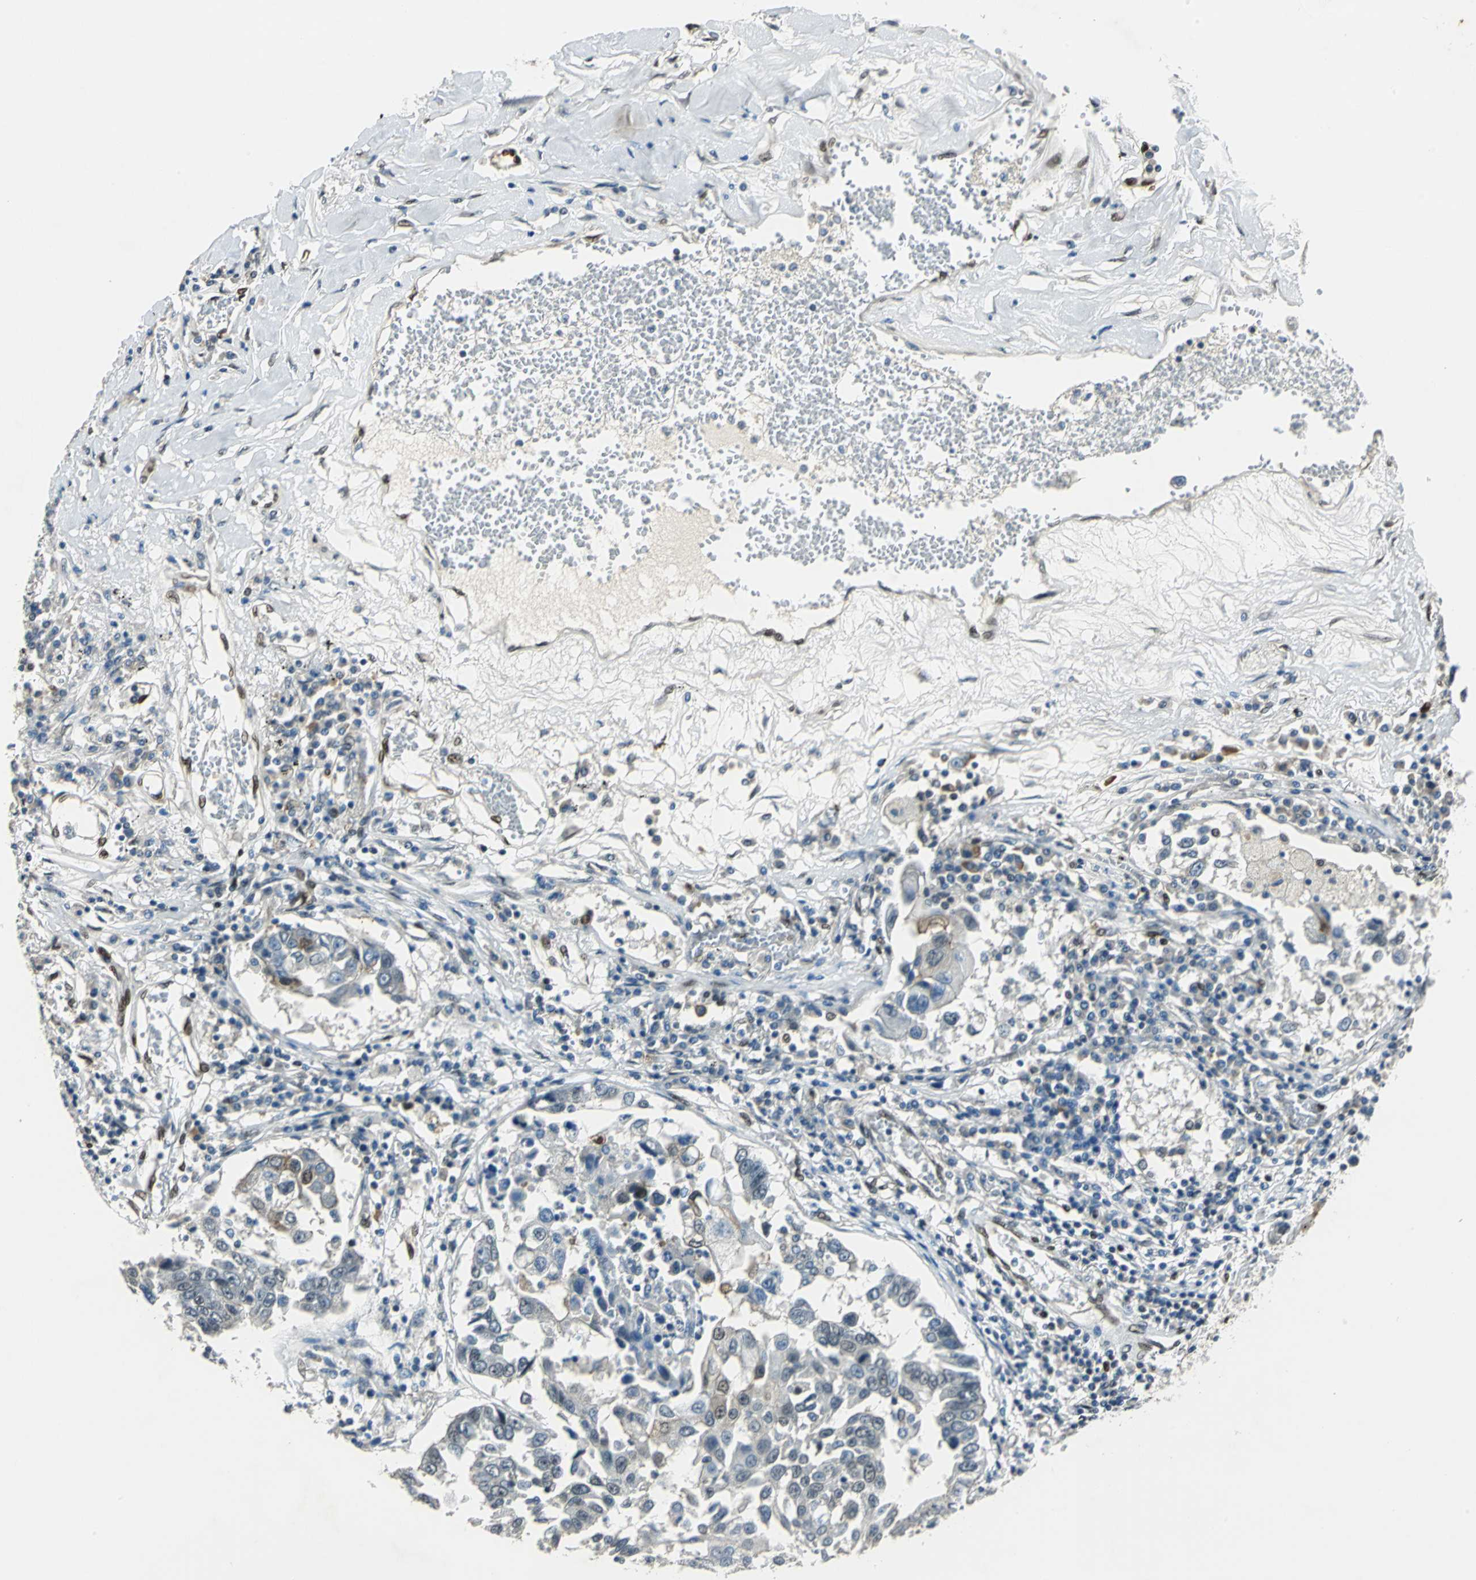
{"staining": {"intensity": "negative", "quantity": "none", "location": "none"}, "tissue": "lung cancer", "cell_type": "Tumor cells", "image_type": "cancer", "snomed": [{"axis": "morphology", "description": "Squamous cell carcinoma, NOS"}, {"axis": "topography", "description": "Lung"}], "caption": "Tumor cells show no significant protein expression in lung cancer.", "gene": "NFIA", "patient": {"sex": "male", "age": 71}}